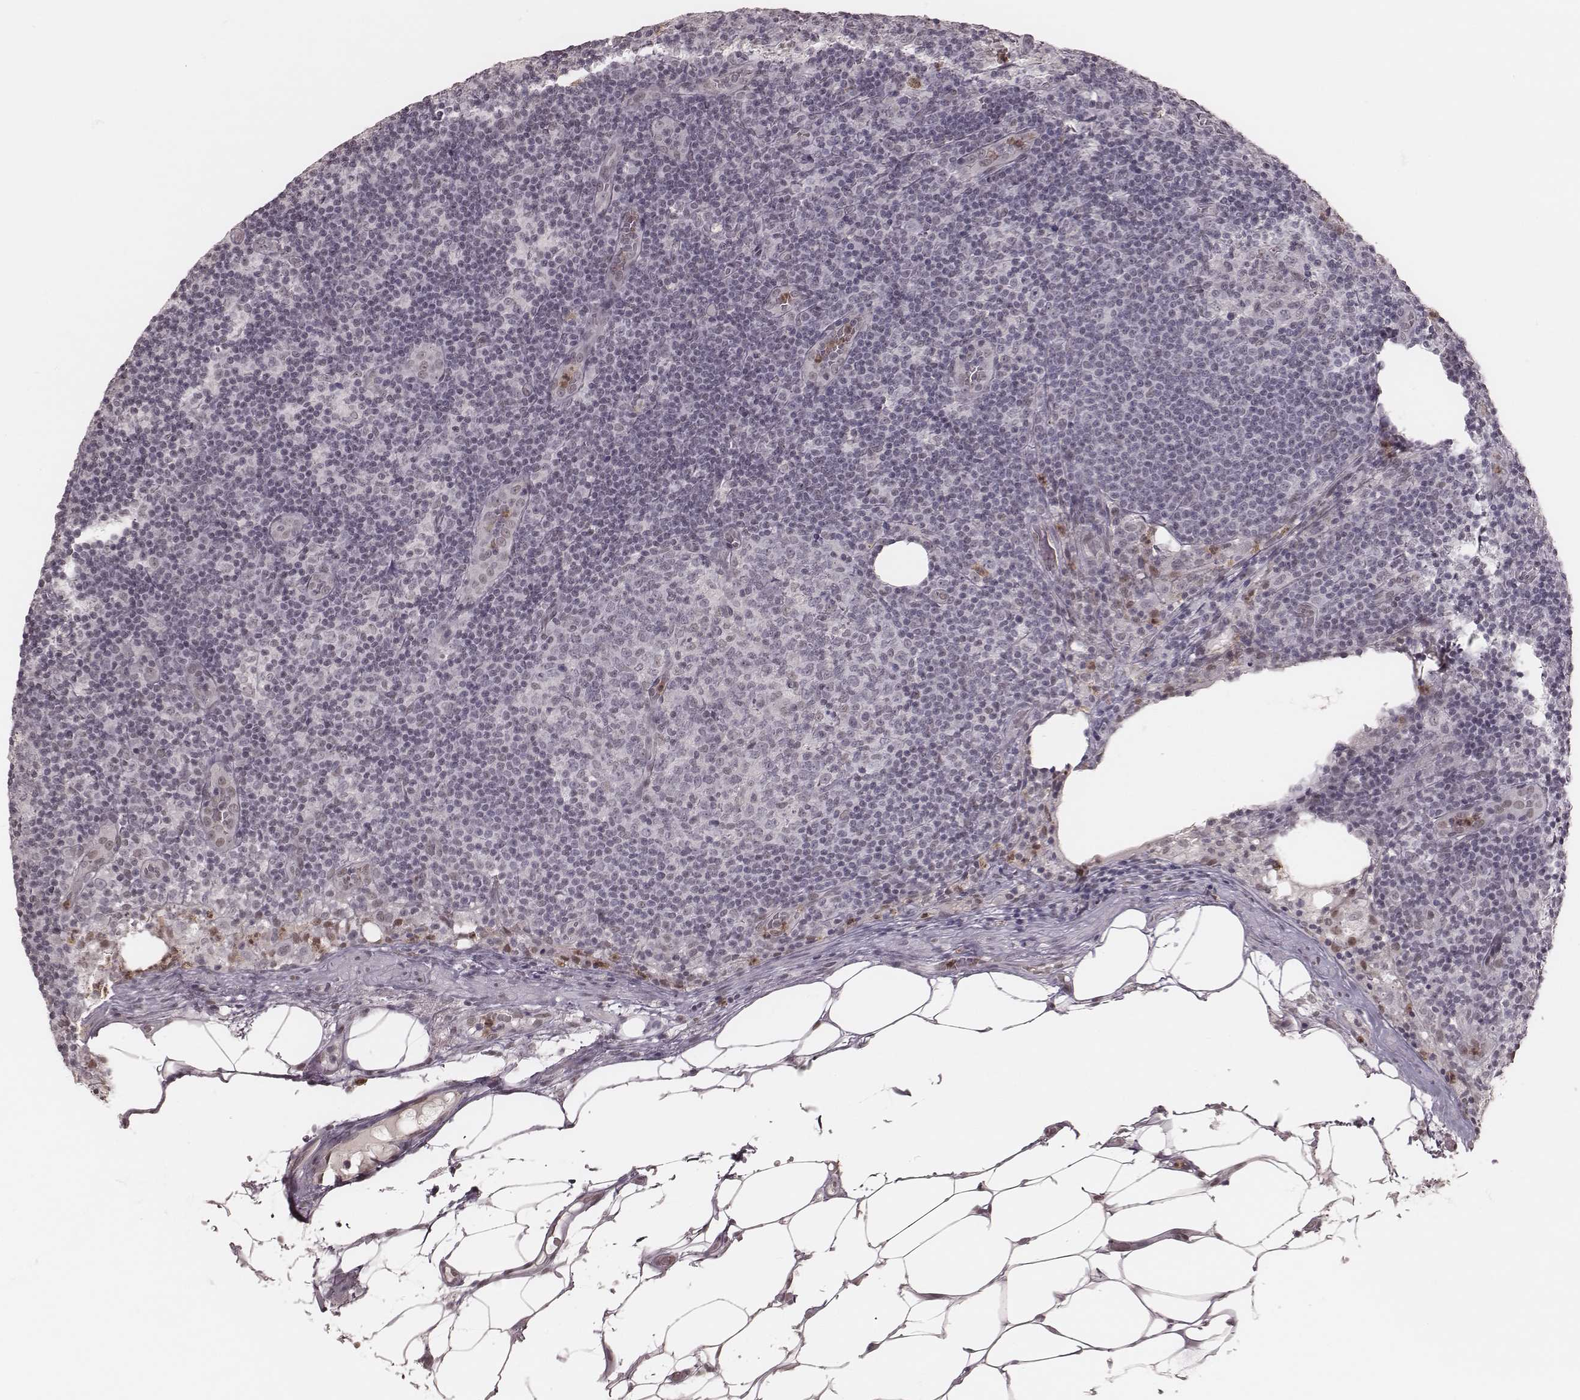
{"staining": {"intensity": "negative", "quantity": "none", "location": "none"}, "tissue": "lymph node", "cell_type": "Germinal center cells", "image_type": "normal", "snomed": [{"axis": "morphology", "description": "Normal tissue, NOS"}, {"axis": "topography", "description": "Lymph node"}], "caption": "Protein analysis of unremarkable lymph node shows no significant expression in germinal center cells.", "gene": "KITLG", "patient": {"sex": "male", "age": 62}}